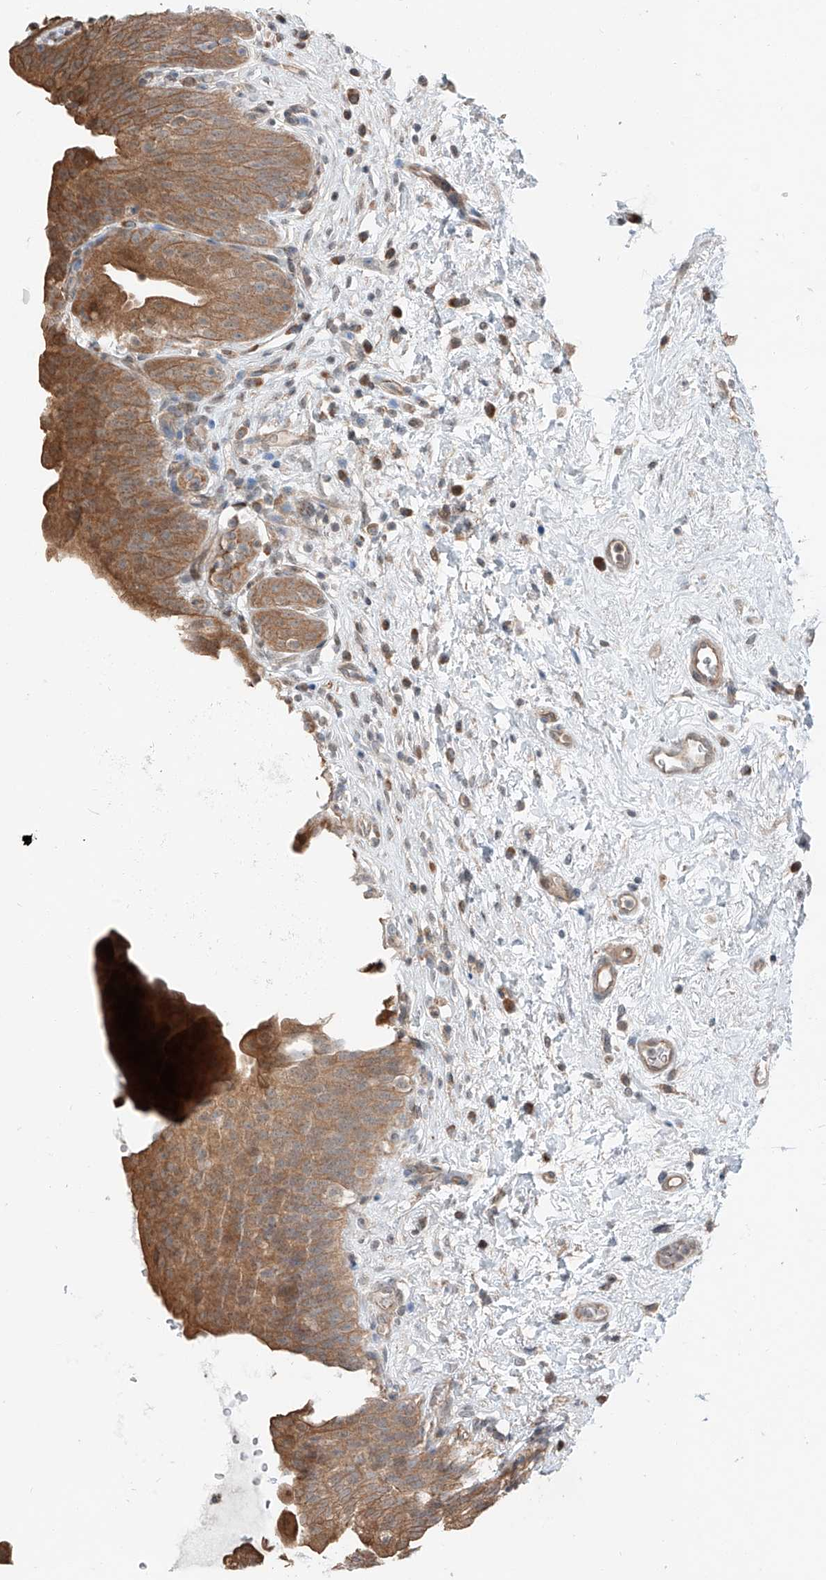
{"staining": {"intensity": "moderate", "quantity": ">75%", "location": "cytoplasmic/membranous"}, "tissue": "urinary bladder", "cell_type": "Urothelial cells", "image_type": "normal", "snomed": [{"axis": "morphology", "description": "Normal tissue, NOS"}, {"axis": "topography", "description": "Urinary bladder"}], "caption": "Moderate cytoplasmic/membranous positivity is appreciated in about >75% of urothelial cells in benign urinary bladder.", "gene": "CEP162", "patient": {"sex": "male", "age": 83}}